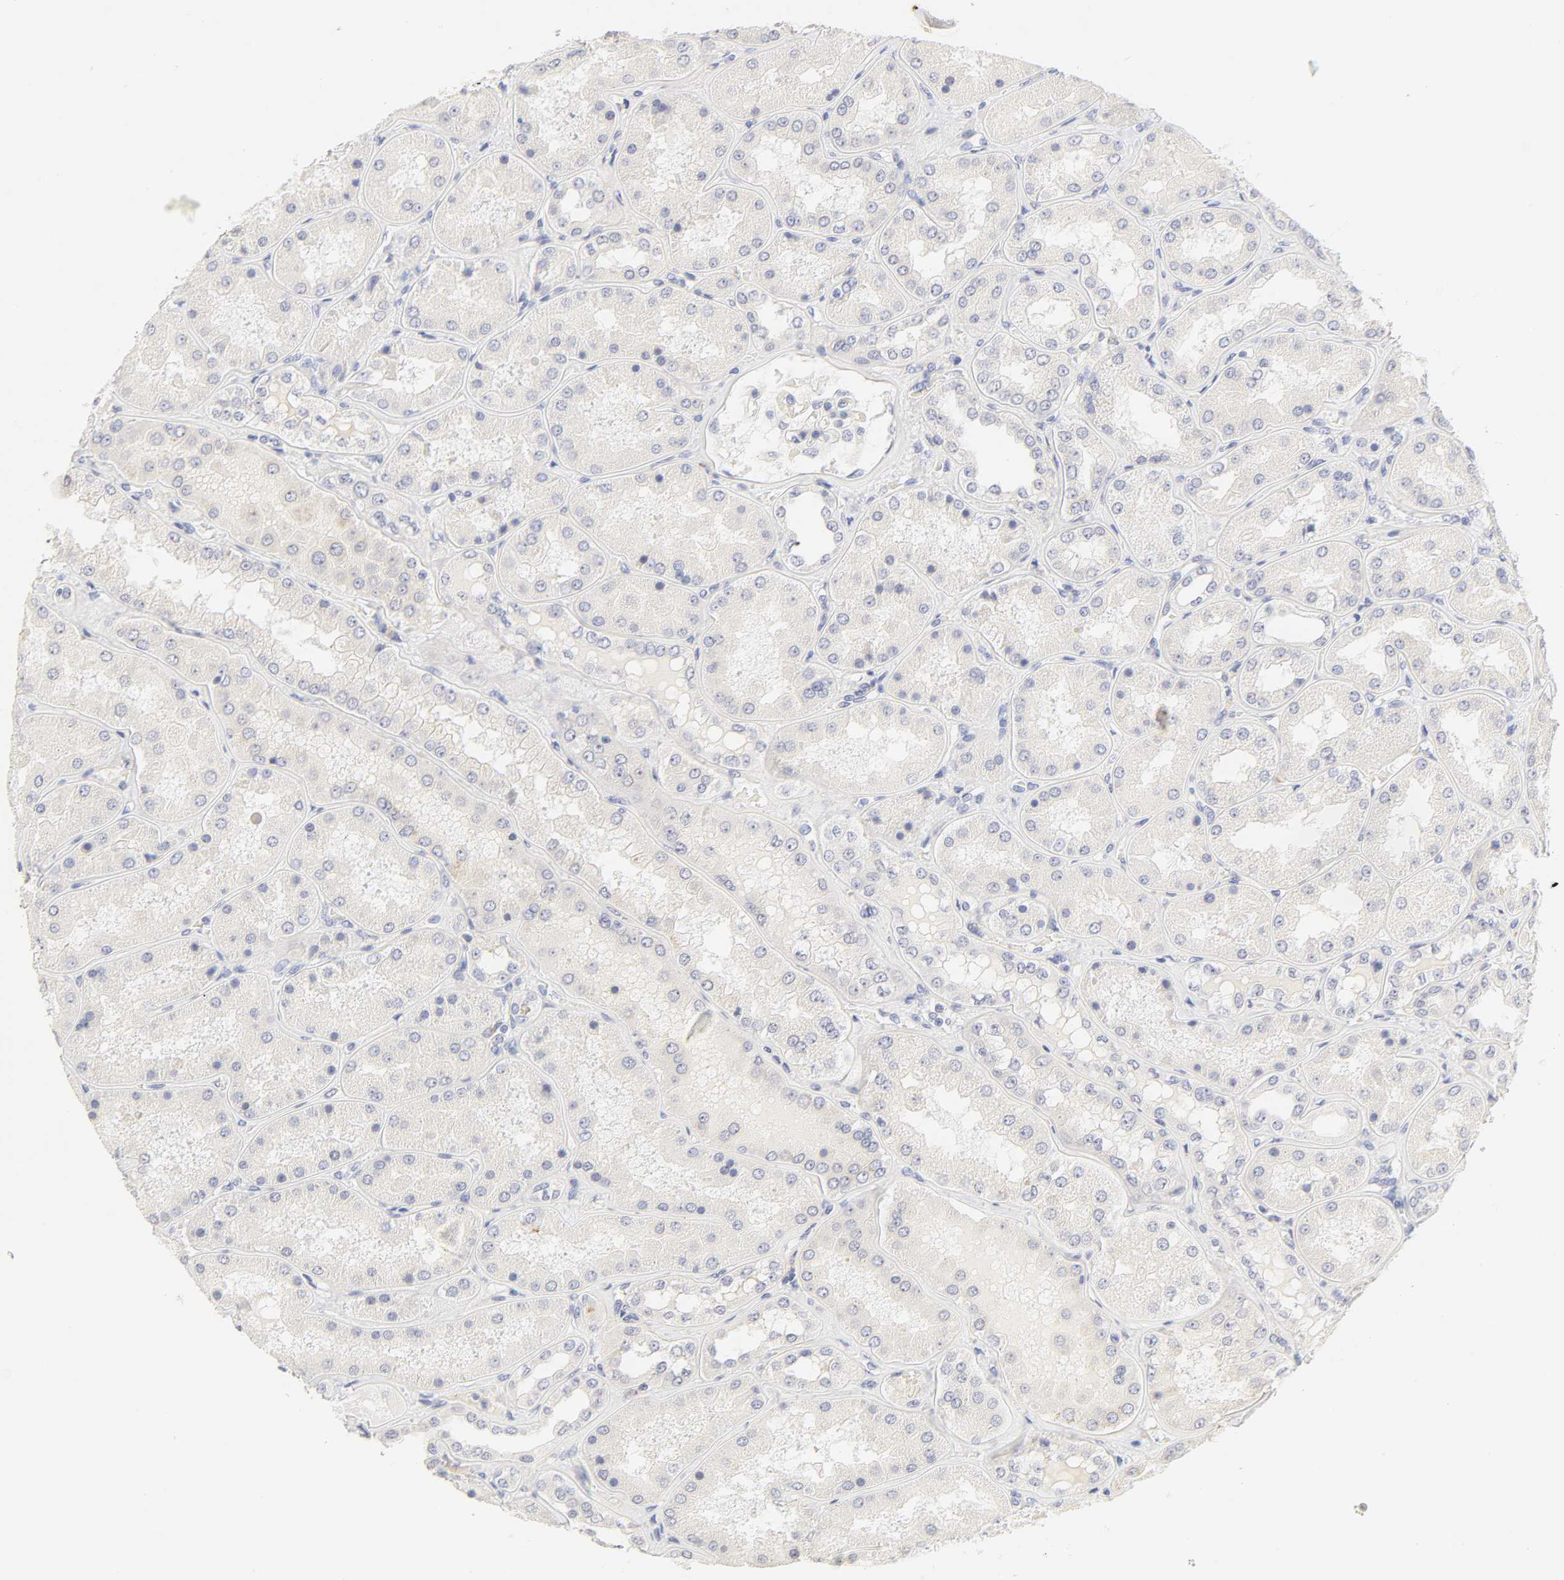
{"staining": {"intensity": "negative", "quantity": "none", "location": "none"}, "tissue": "kidney", "cell_type": "Cells in glomeruli", "image_type": "normal", "snomed": [{"axis": "morphology", "description": "Normal tissue, NOS"}, {"axis": "topography", "description": "Kidney"}], "caption": "The photomicrograph demonstrates no staining of cells in glomeruli in normal kidney. Brightfield microscopy of IHC stained with DAB (3,3'-diaminobenzidine) (brown) and hematoxylin (blue), captured at high magnification.", "gene": "CYP4B1", "patient": {"sex": "female", "age": 56}}